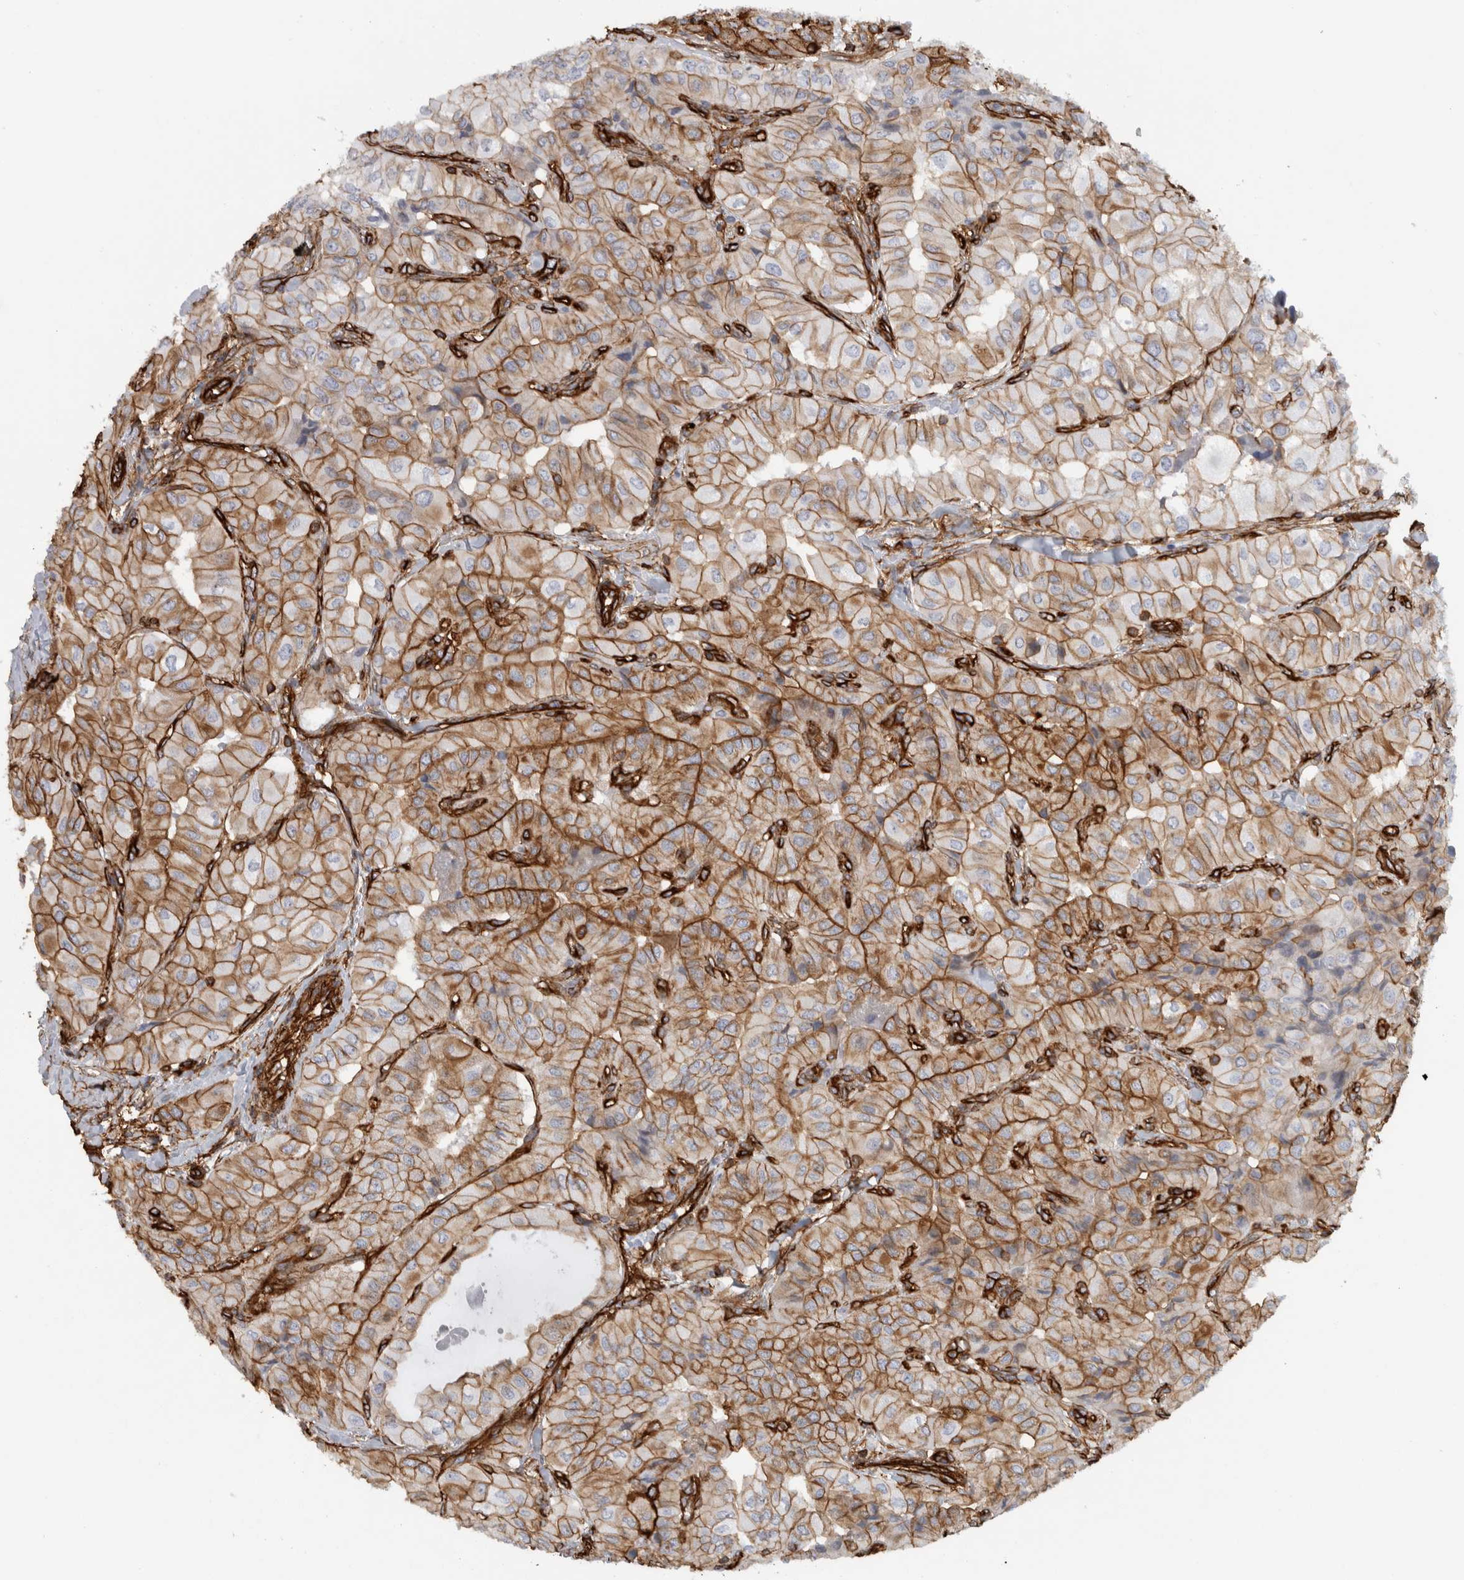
{"staining": {"intensity": "moderate", "quantity": ">75%", "location": "cytoplasmic/membranous"}, "tissue": "thyroid cancer", "cell_type": "Tumor cells", "image_type": "cancer", "snomed": [{"axis": "morphology", "description": "Papillary adenocarcinoma, NOS"}, {"axis": "topography", "description": "Thyroid gland"}], "caption": "Papillary adenocarcinoma (thyroid) stained with DAB IHC exhibits medium levels of moderate cytoplasmic/membranous expression in about >75% of tumor cells.", "gene": "AHNAK", "patient": {"sex": "female", "age": 59}}